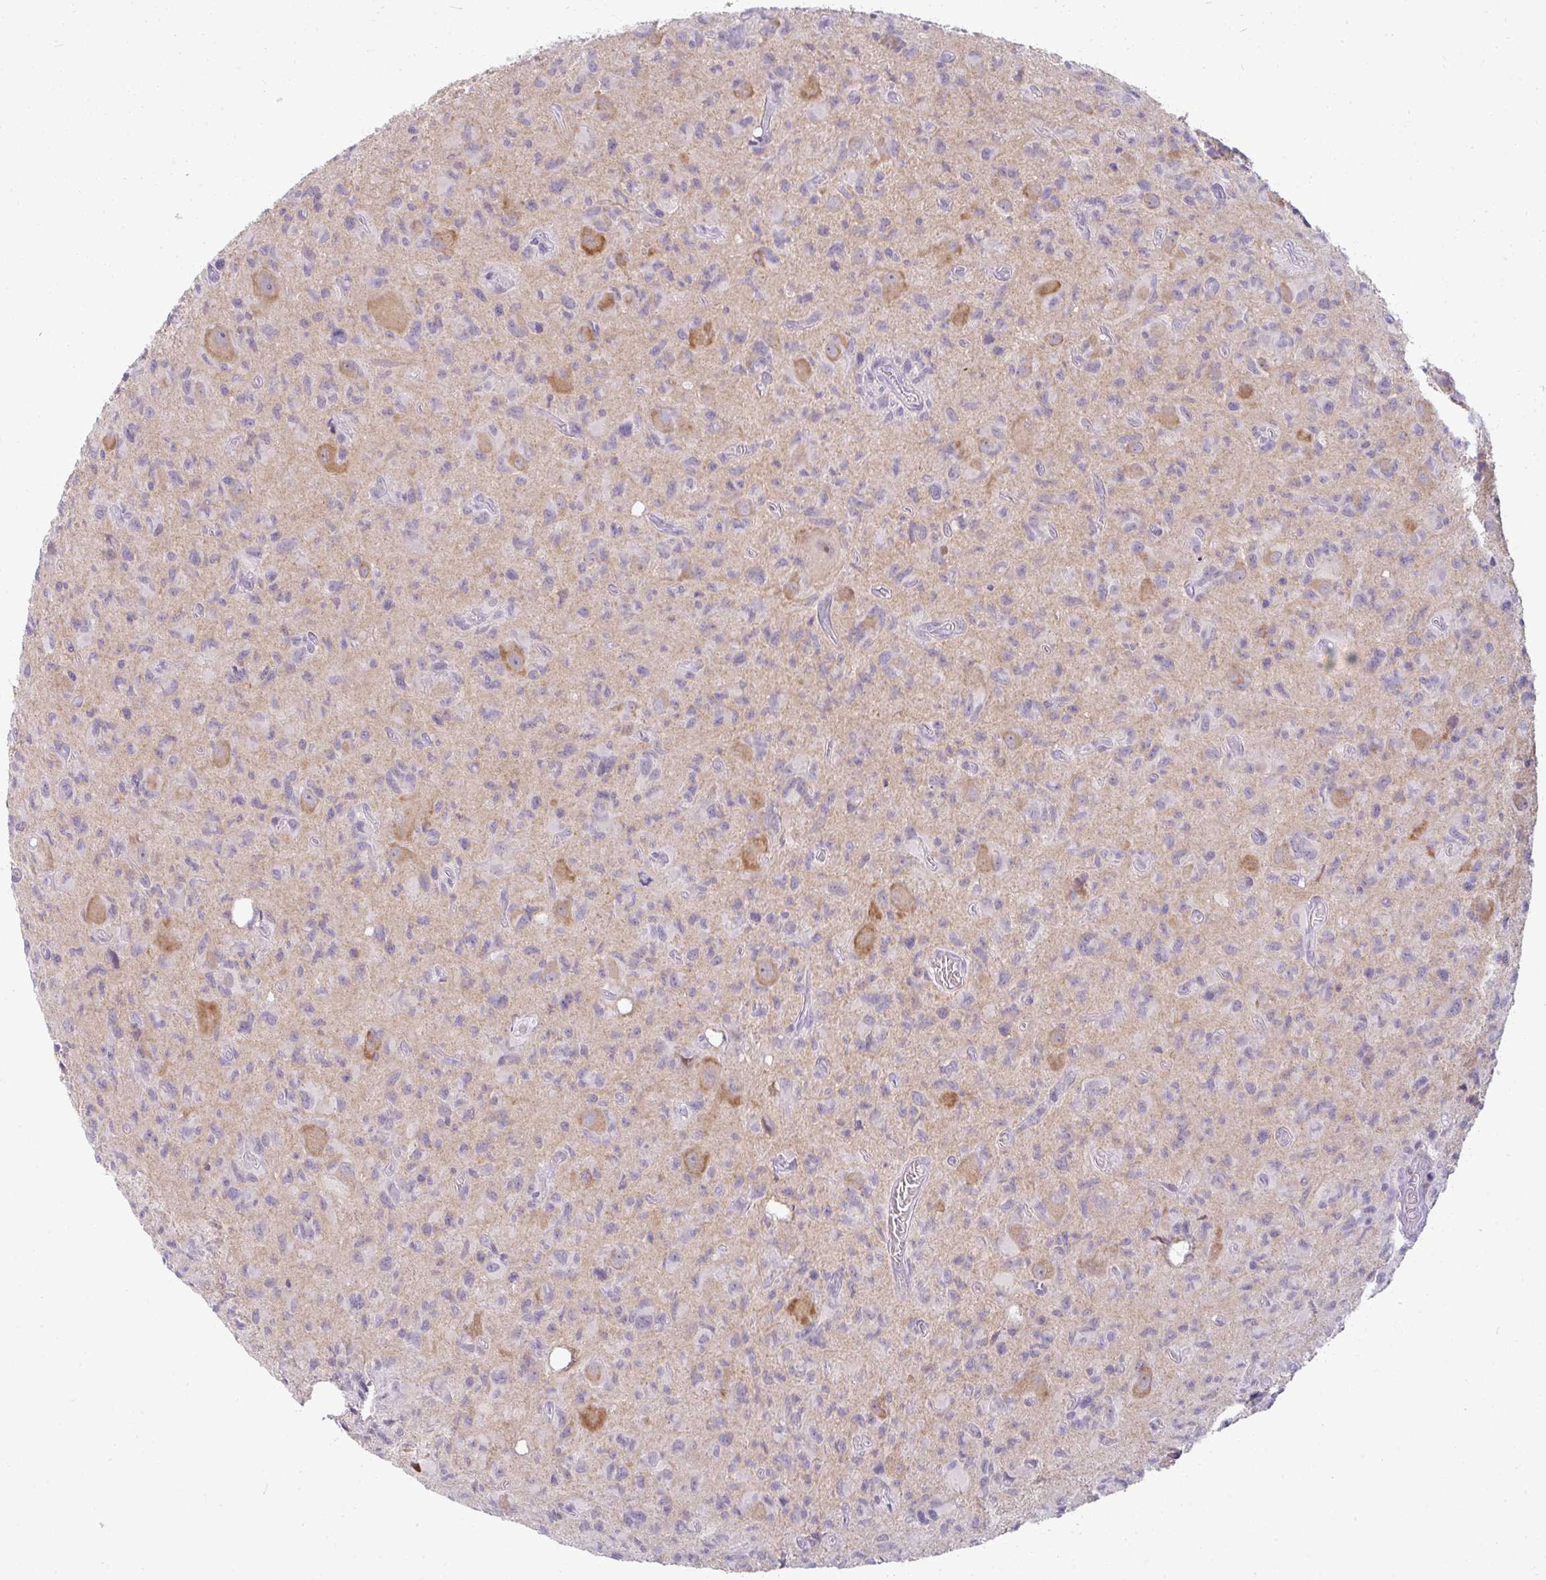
{"staining": {"intensity": "negative", "quantity": "none", "location": "none"}, "tissue": "glioma", "cell_type": "Tumor cells", "image_type": "cancer", "snomed": [{"axis": "morphology", "description": "Glioma, malignant, High grade"}, {"axis": "topography", "description": "Brain"}], "caption": "High magnification brightfield microscopy of malignant glioma (high-grade) stained with DAB (brown) and counterstained with hematoxylin (blue): tumor cells show no significant expression.", "gene": "PPFIA4", "patient": {"sex": "male", "age": 76}}